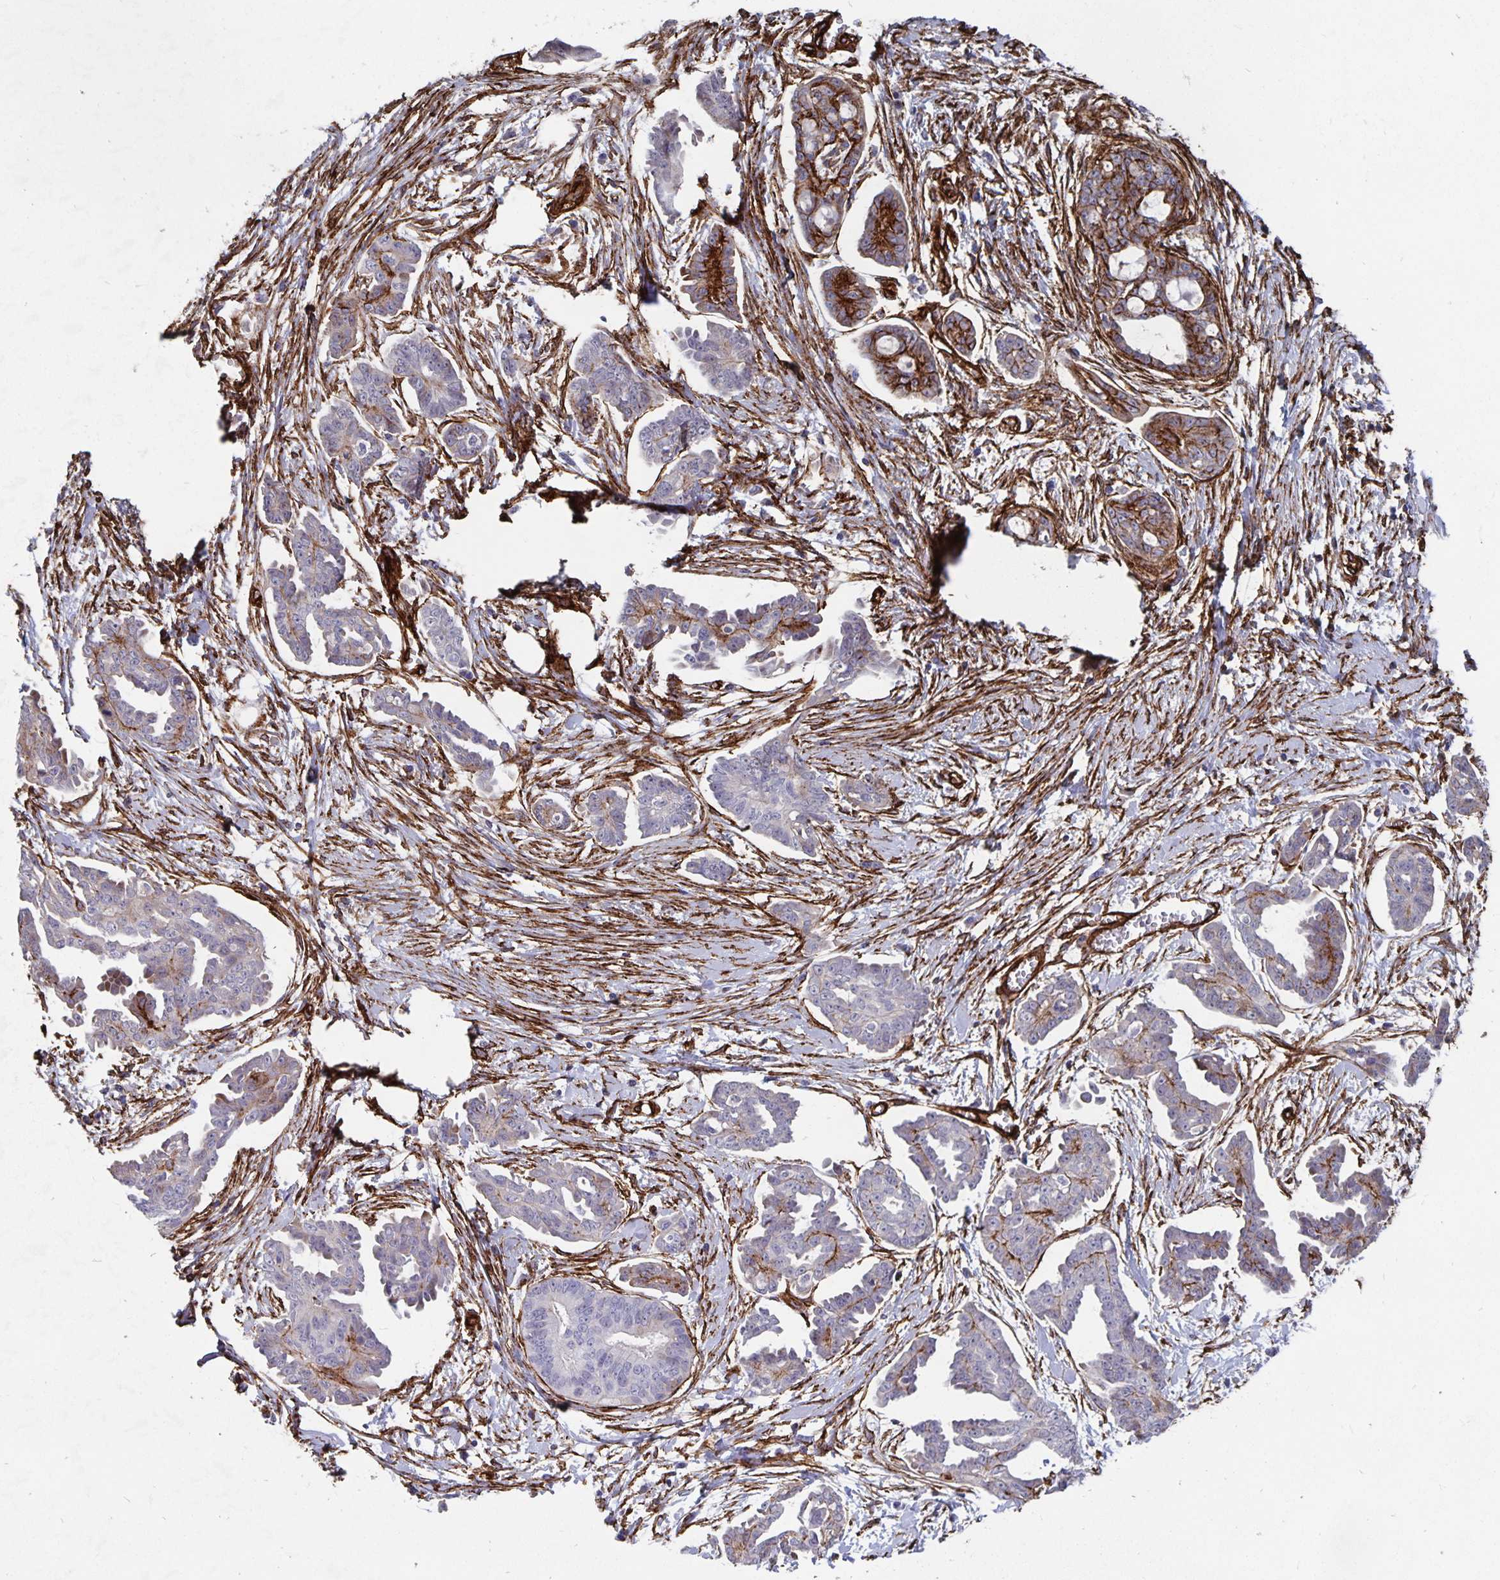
{"staining": {"intensity": "strong", "quantity": "<25%", "location": "cytoplasmic/membranous"}, "tissue": "ovarian cancer", "cell_type": "Tumor cells", "image_type": "cancer", "snomed": [{"axis": "morphology", "description": "Cystadenocarcinoma, serous, NOS"}, {"axis": "topography", "description": "Ovary"}], "caption": "High-power microscopy captured an IHC micrograph of ovarian cancer, revealing strong cytoplasmic/membranous staining in about <25% of tumor cells. The protein of interest is stained brown, and the nuclei are stained in blue (DAB (3,3'-diaminobenzidine) IHC with brightfield microscopy, high magnification).", "gene": "DCHS2", "patient": {"sex": "female", "age": 71}}